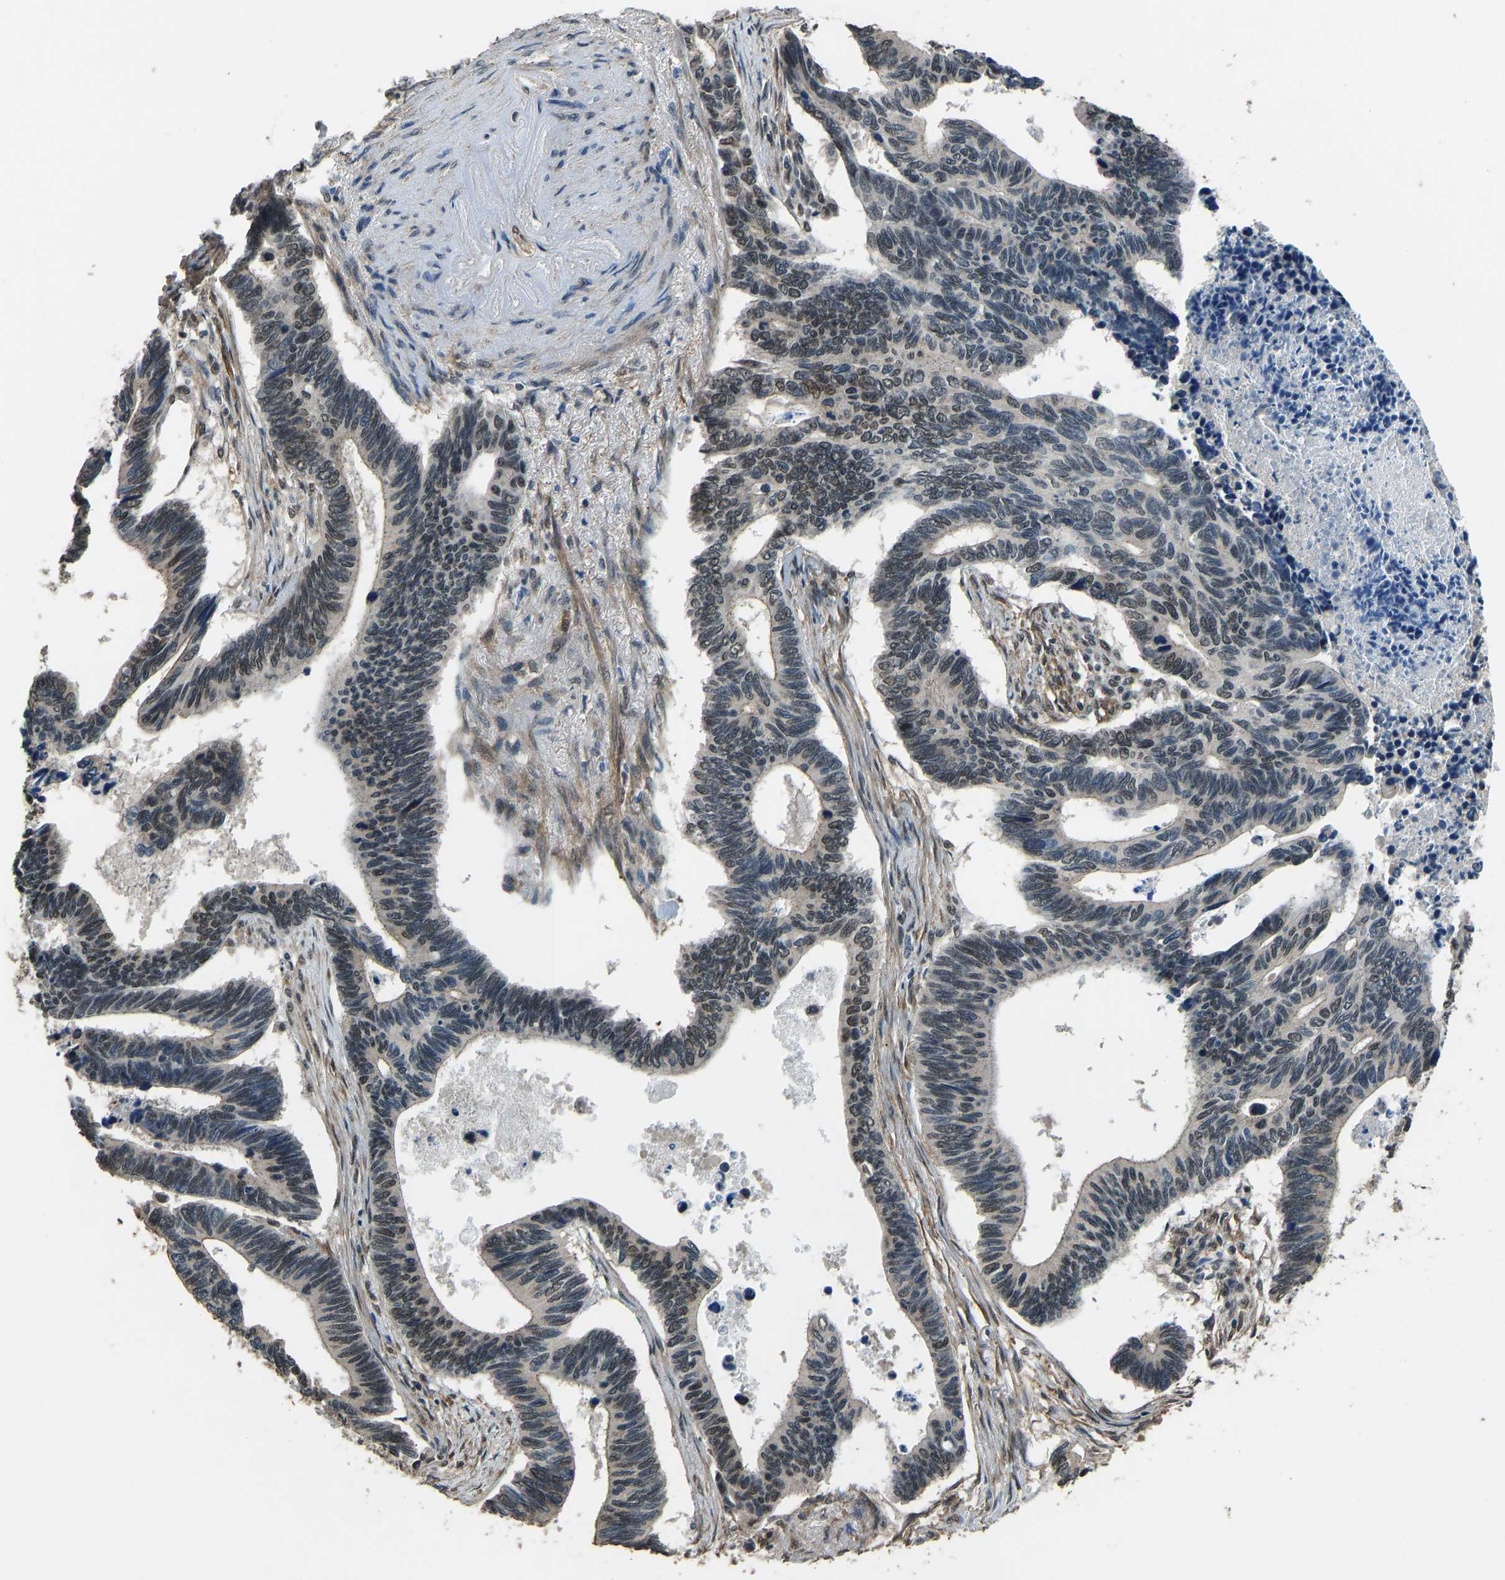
{"staining": {"intensity": "weak", "quantity": "25%-75%", "location": "nuclear"}, "tissue": "pancreatic cancer", "cell_type": "Tumor cells", "image_type": "cancer", "snomed": [{"axis": "morphology", "description": "Adenocarcinoma, NOS"}, {"axis": "topography", "description": "Pancreas"}], "caption": "Immunohistochemical staining of human pancreatic cancer displays low levels of weak nuclear expression in about 25%-75% of tumor cells.", "gene": "TOX4", "patient": {"sex": "female", "age": 70}}